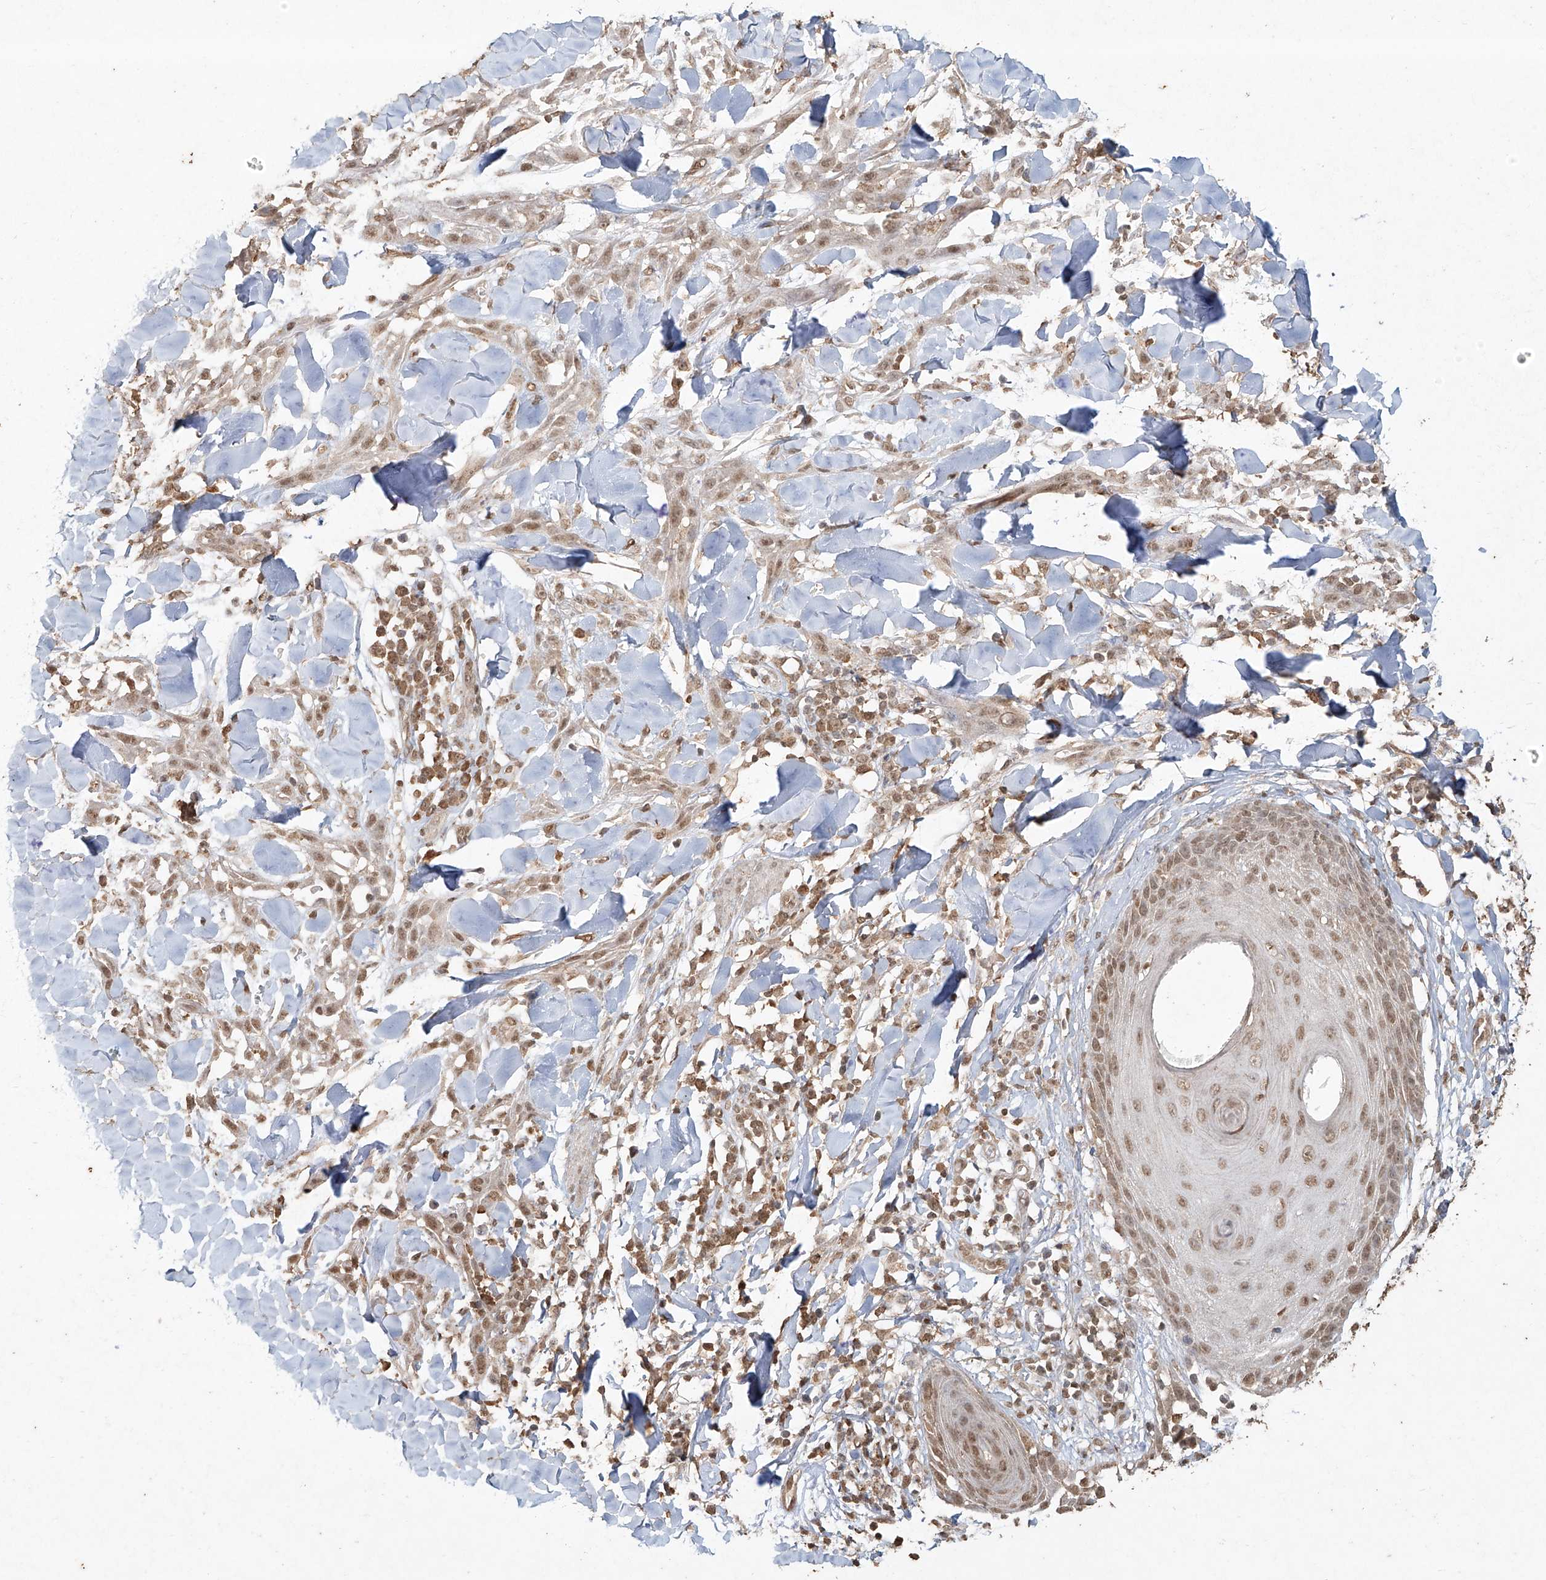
{"staining": {"intensity": "weak", "quantity": ">75%", "location": "nuclear"}, "tissue": "skin cancer", "cell_type": "Tumor cells", "image_type": "cancer", "snomed": [{"axis": "morphology", "description": "Squamous cell carcinoma, NOS"}, {"axis": "topography", "description": "Skin"}], "caption": "Brown immunohistochemical staining in human skin cancer demonstrates weak nuclear expression in approximately >75% of tumor cells.", "gene": "TIGAR", "patient": {"sex": "male", "age": 24}}